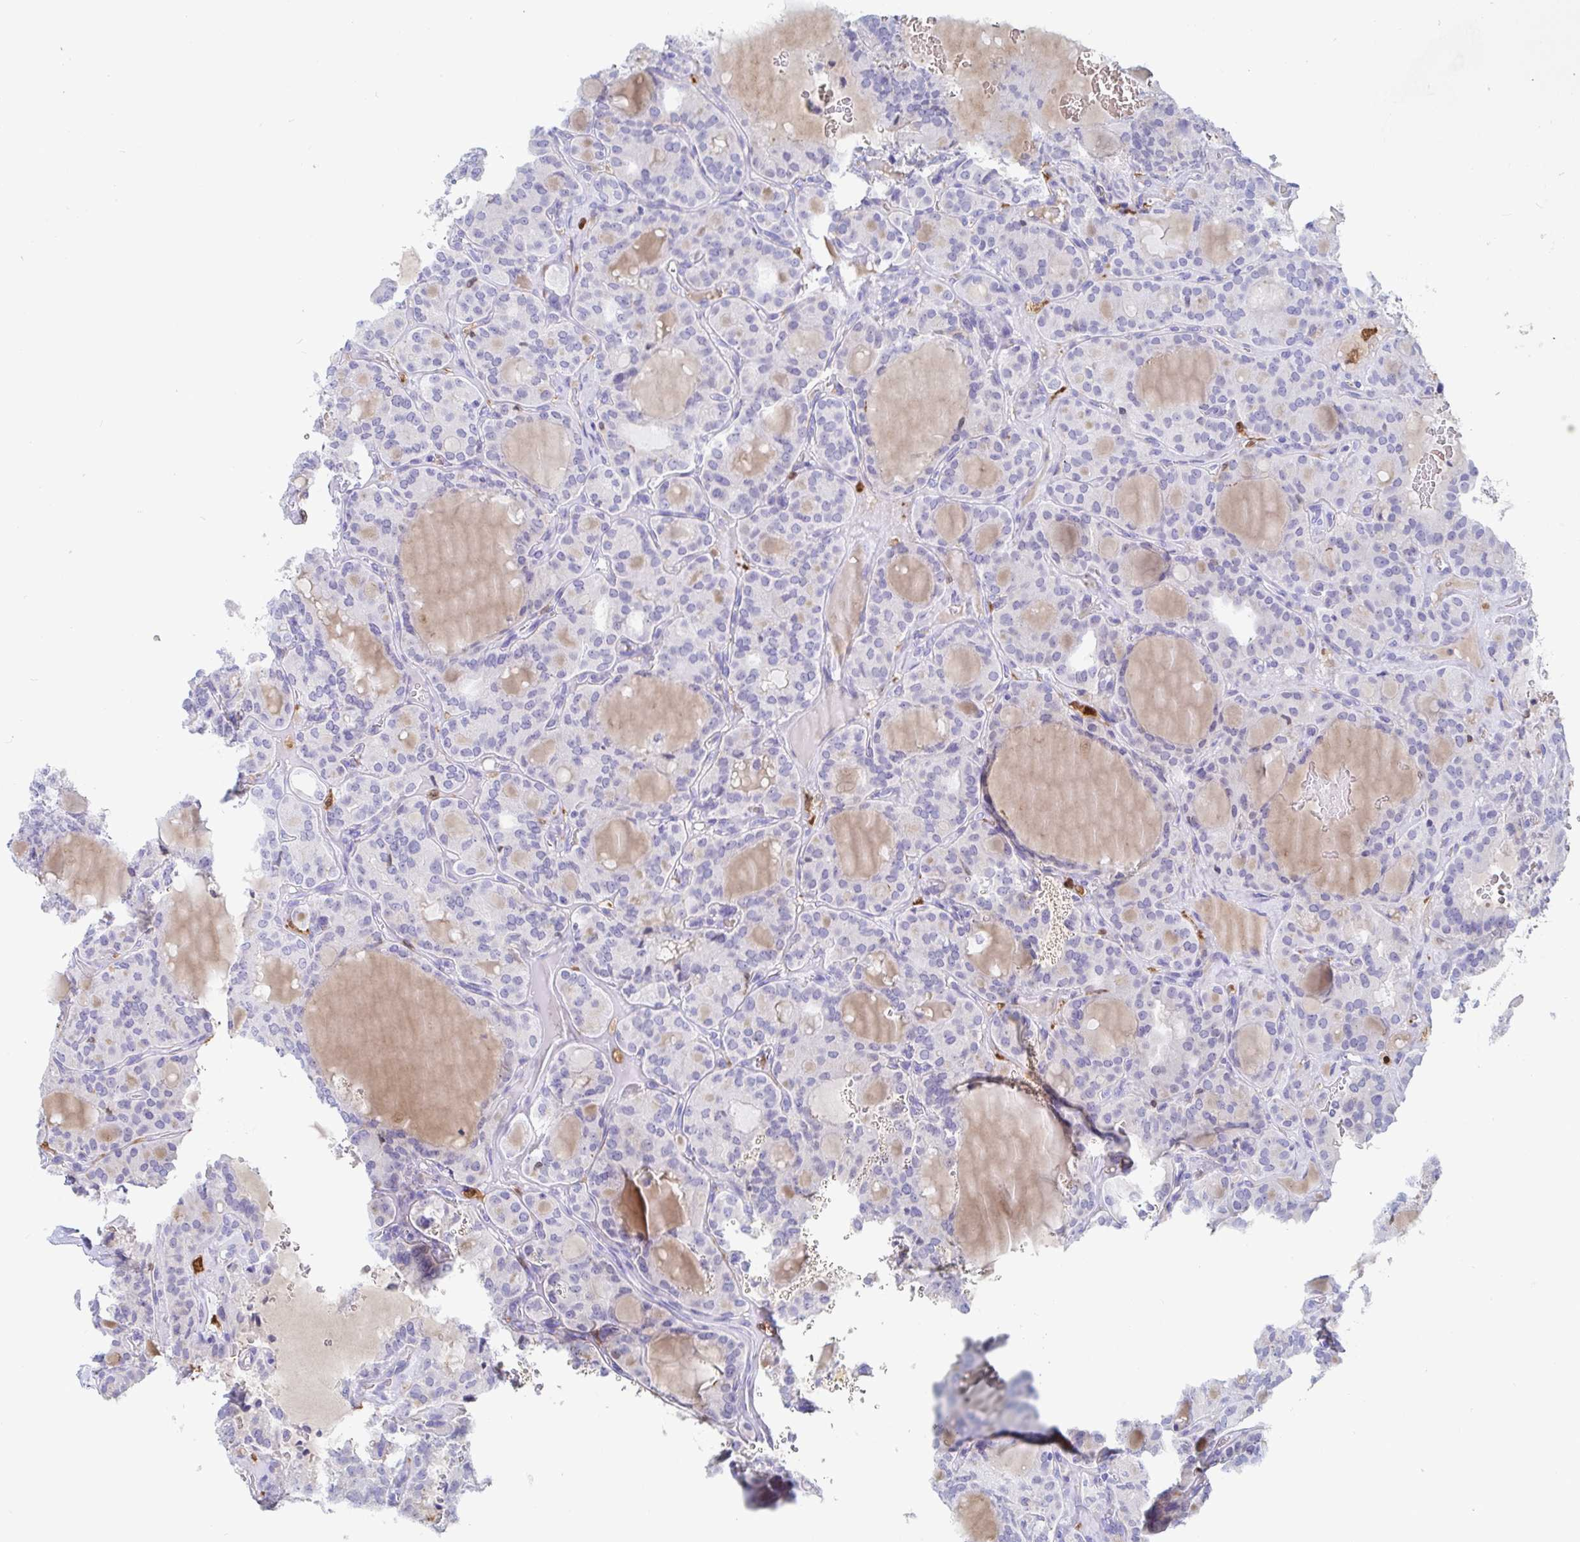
{"staining": {"intensity": "negative", "quantity": "none", "location": "none"}, "tissue": "thyroid cancer", "cell_type": "Tumor cells", "image_type": "cancer", "snomed": [{"axis": "morphology", "description": "Papillary adenocarcinoma, NOS"}, {"axis": "topography", "description": "Thyroid gland"}], "caption": "Protein analysis of thyroid cancer reveals no significant positivity in tumor cells.", "gene": "OR2A4", "patient": {"sex": "male", "age": 87}}